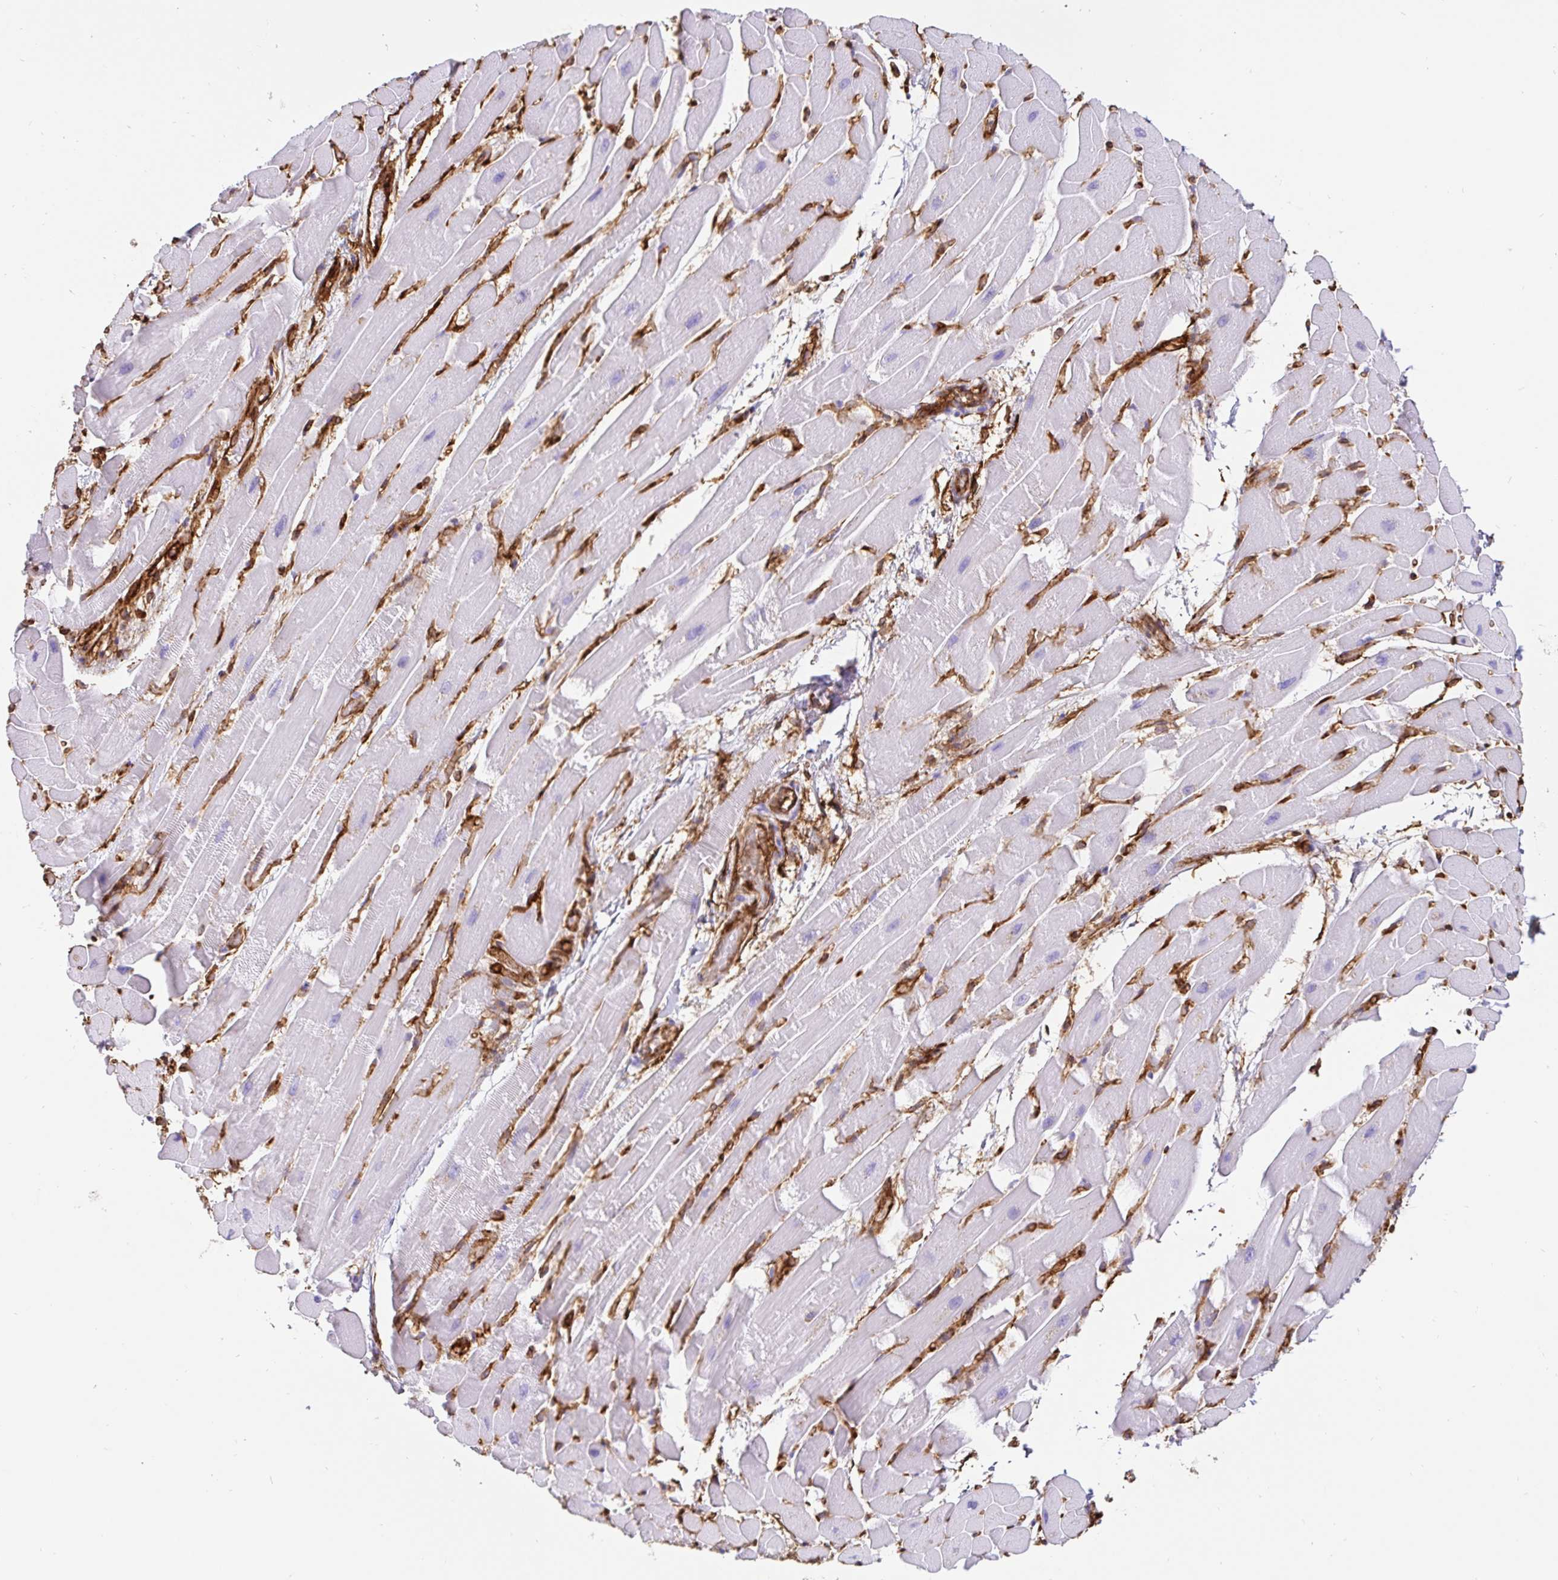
{"staining": {"intensity": "negative", "quantity": "none", "location": "none"}, "tissue": "heart muscle", "cell_type": "Cardiomyocytes", "image_type": "normal", "snomed": [{"axis": "morphology", "description": "Normal tissue, NOS"}, {"axis": "topography", "description": "Heart"}], "caption": "Immunohistochemistry (IHC) image of normal heart muscle: heart muscle stained with DAB displays no significant protein expression in cardiomyocytes.", "gene": "ANXA2", "patient": {"sex": "male", "age": 37}}